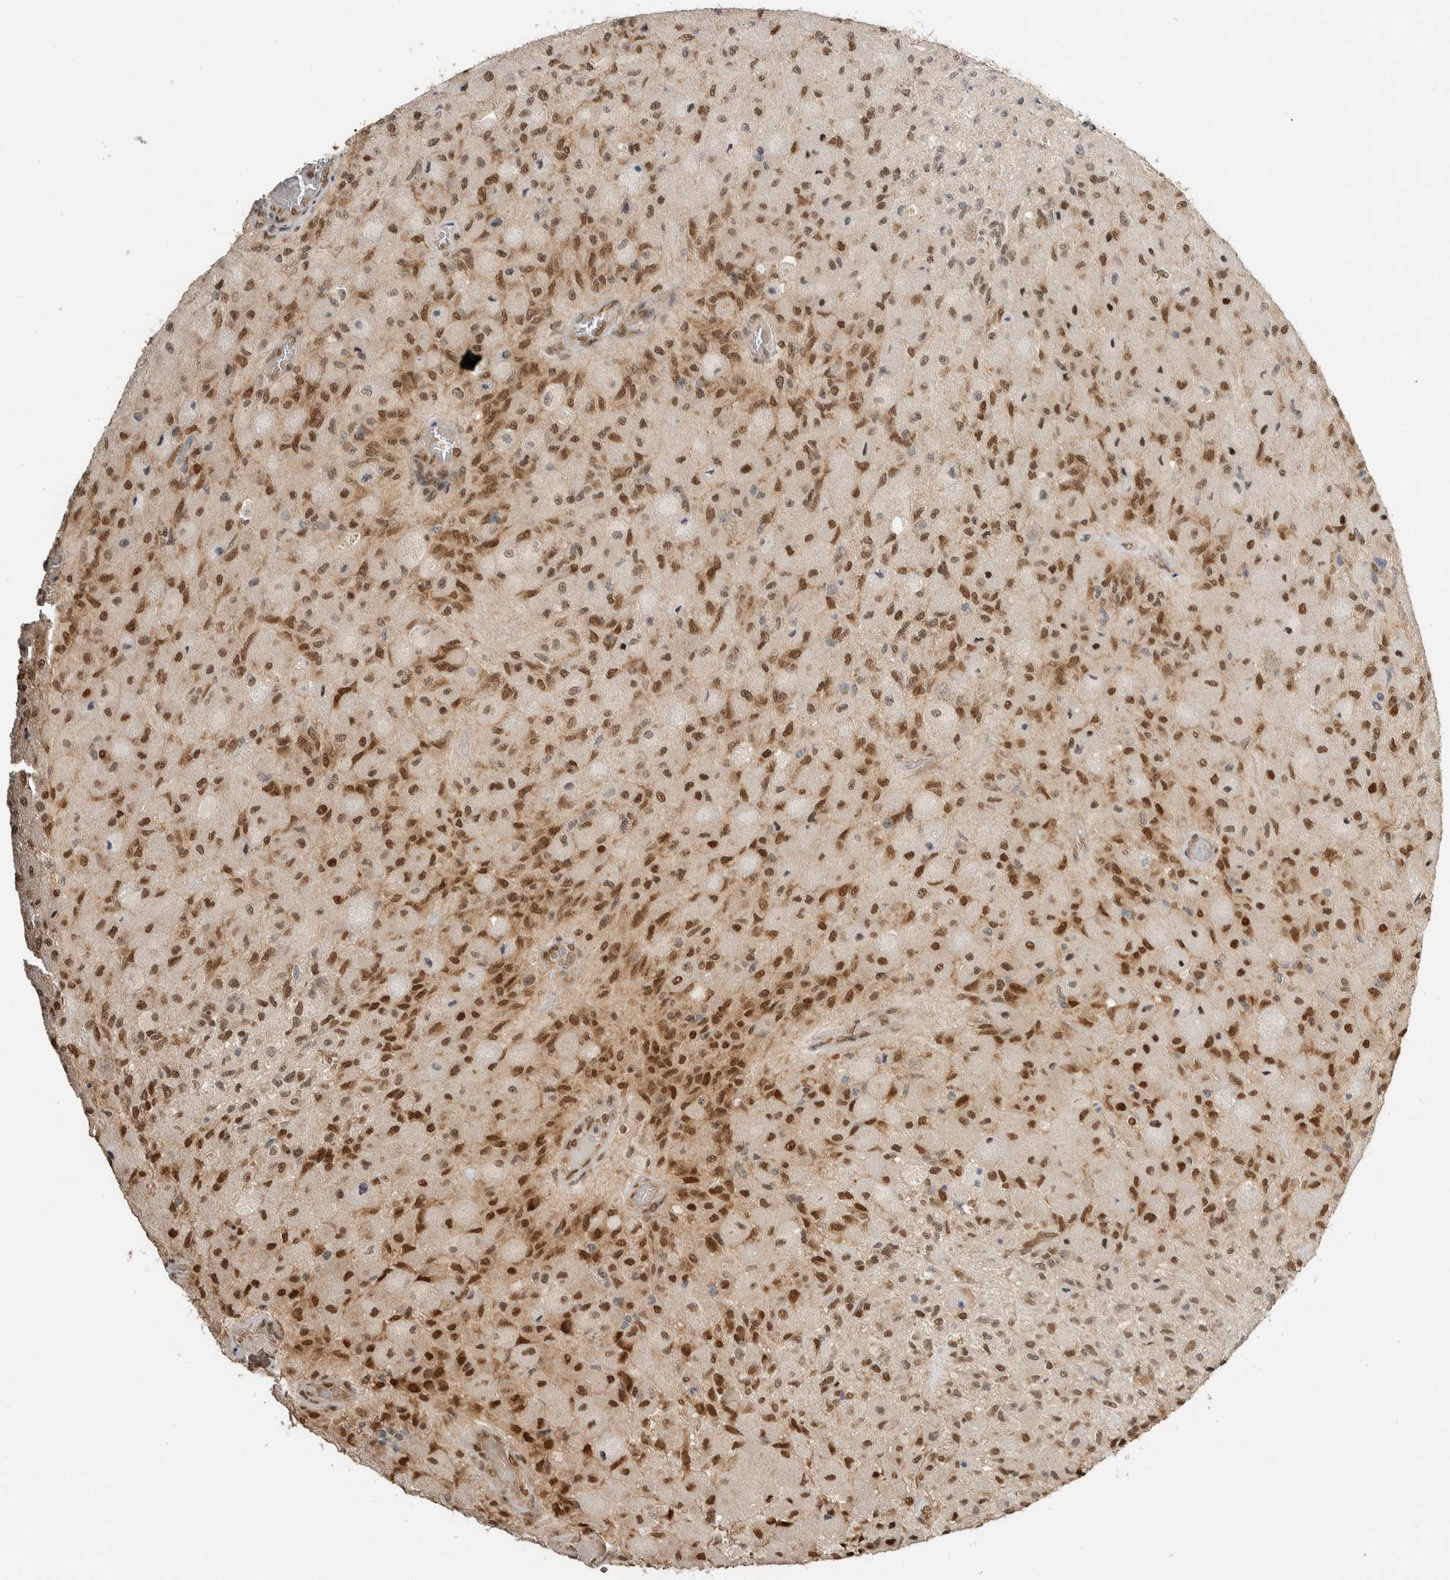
{"staining": {"intensity": "strong", "quantity": "25%-75%", "location": "cytoplasmic/membranous,nuclear"}, "tissue": "glioma", "cell_type": "Tumor cells", "image_type": "cancer", "snomed": [{"axis": "morphology", "description": "Normal tissue, NOS"}, {"axis": "morphology", "description": "Glioma, malignant, High grade"}, {"axis": "topography", "description": "Cerebral cortex"}], "caption": "This is a photomicrograph of IHC staining of glioma, which shows strong expression in the cytoplasmic/membranous and nuclear of tumor cells.", "gene": "ALKAL1", "patient": {"sex": "male", "age": 77}}